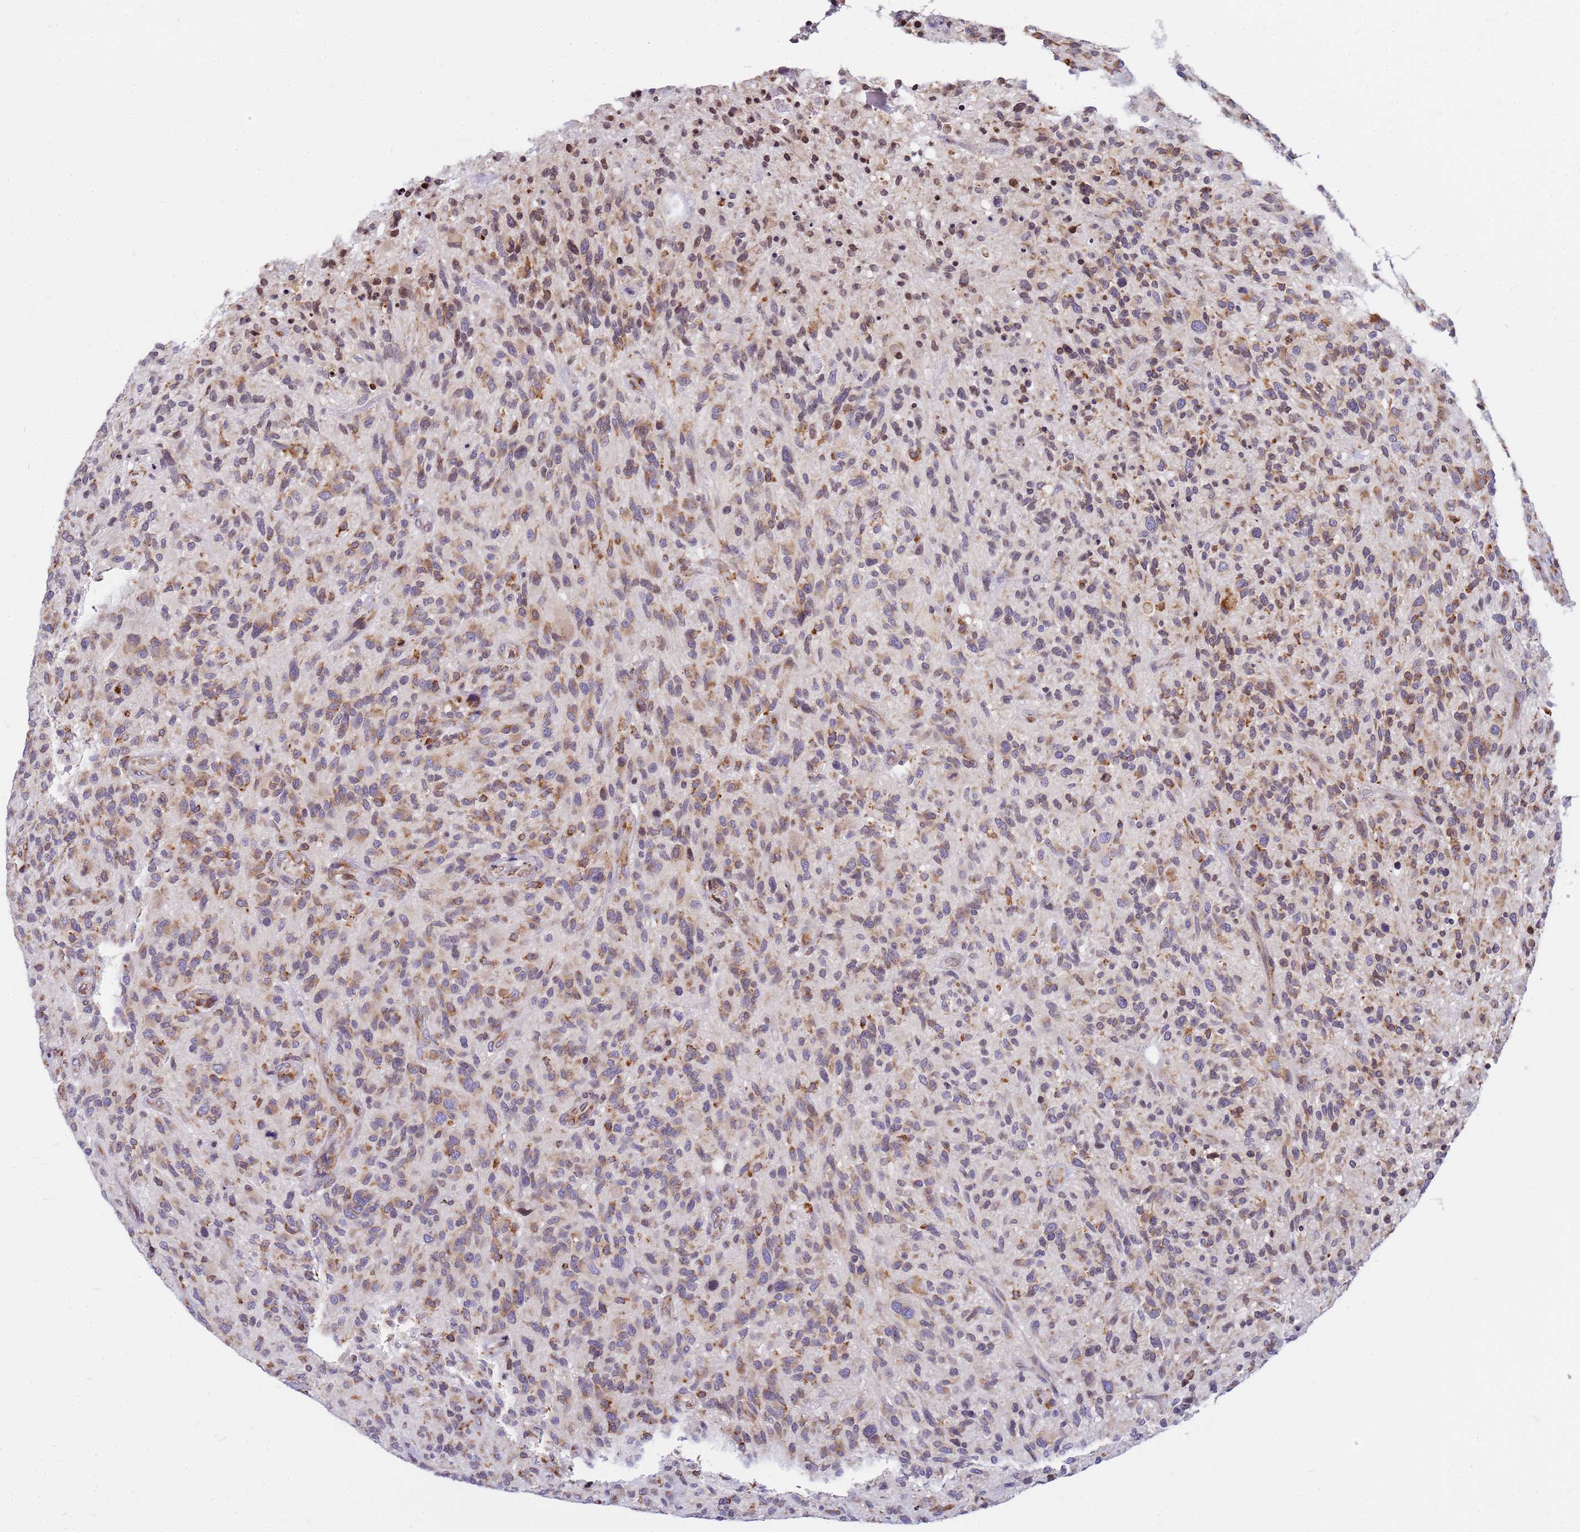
{"staining": {"intensity": "weak", "quantity": ">75%", "location": "cytoplasmic/membranous"}, "tissue": "glioma", "cell_type": "Tumor cells", "image_type": "cancer", "snomed": [{"axis": "morphology", "description": "Glioma, malignant, High grade"}, {"axis": "topography", "description": "Brain"}], "caption": "About >75% of tumor cells in human glioma reveal weak cytoplasmic/membranous protein staining as visualized by brown immunohistochemical staining.", "gene": "SSR4", "patient": {"sex": "male", "age": 47}}